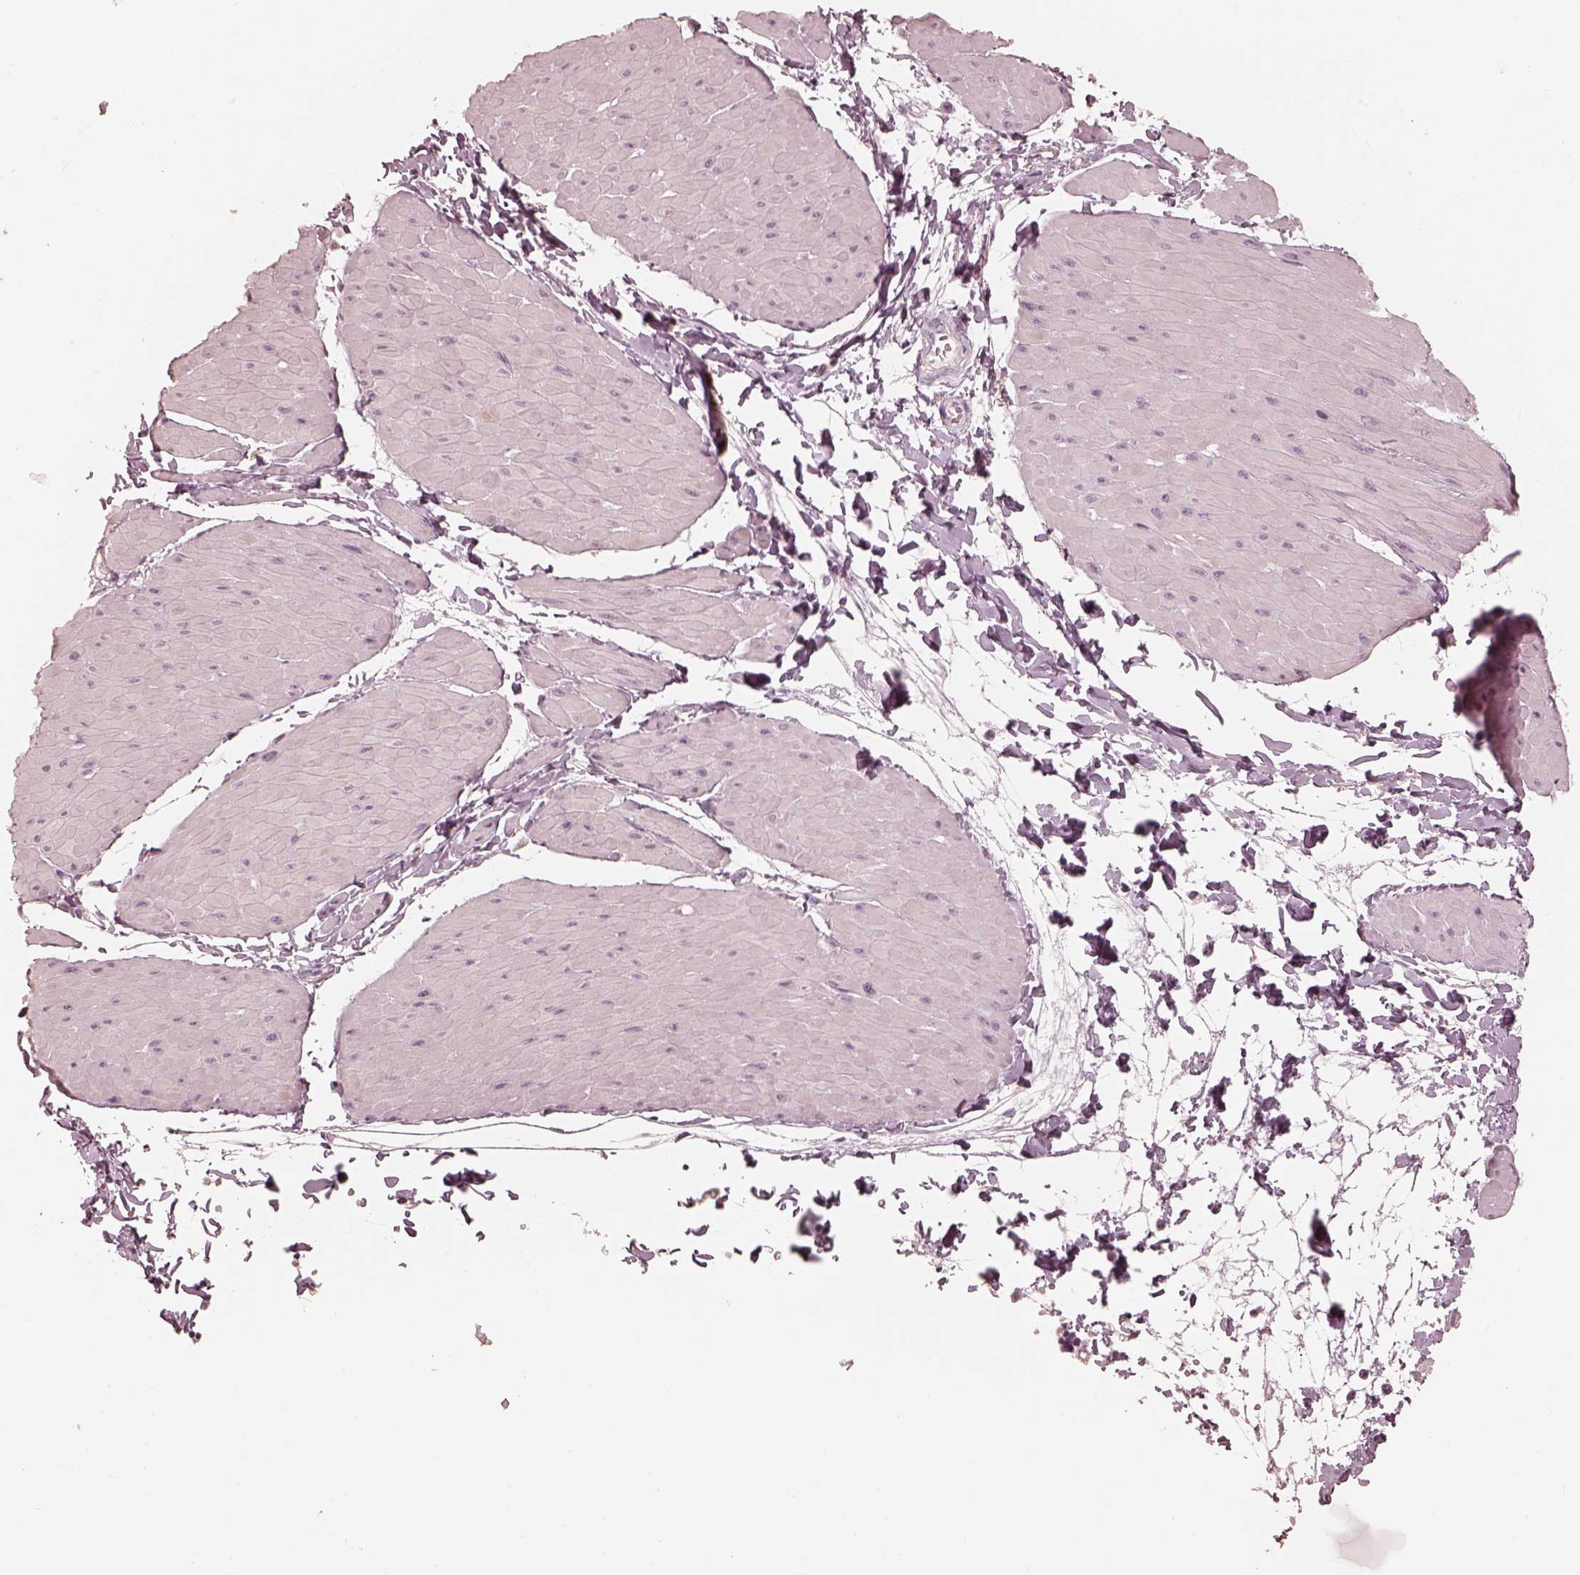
{"staining": {"intensity": "negative", "quantity": "none", "location": "none"}, "tissue": "adipose tissue", "cell_type": "Adipocytes", "image_type": "normal", "snomed": [{"axis": "morphology", "description": "Normal tissue, NOS"}, {"axis": "topography", "description": "Smooth muscle"}, {"axis": "topography", "description": "Peripheral nerve tissue"}], "caption": "This is an immunohistochemistry micrograph of unremarkable human adipose tissue. There is no positivity in adipocytes.", "gene": "CALR3", "patient": {"sex": "male", "age": 58}}